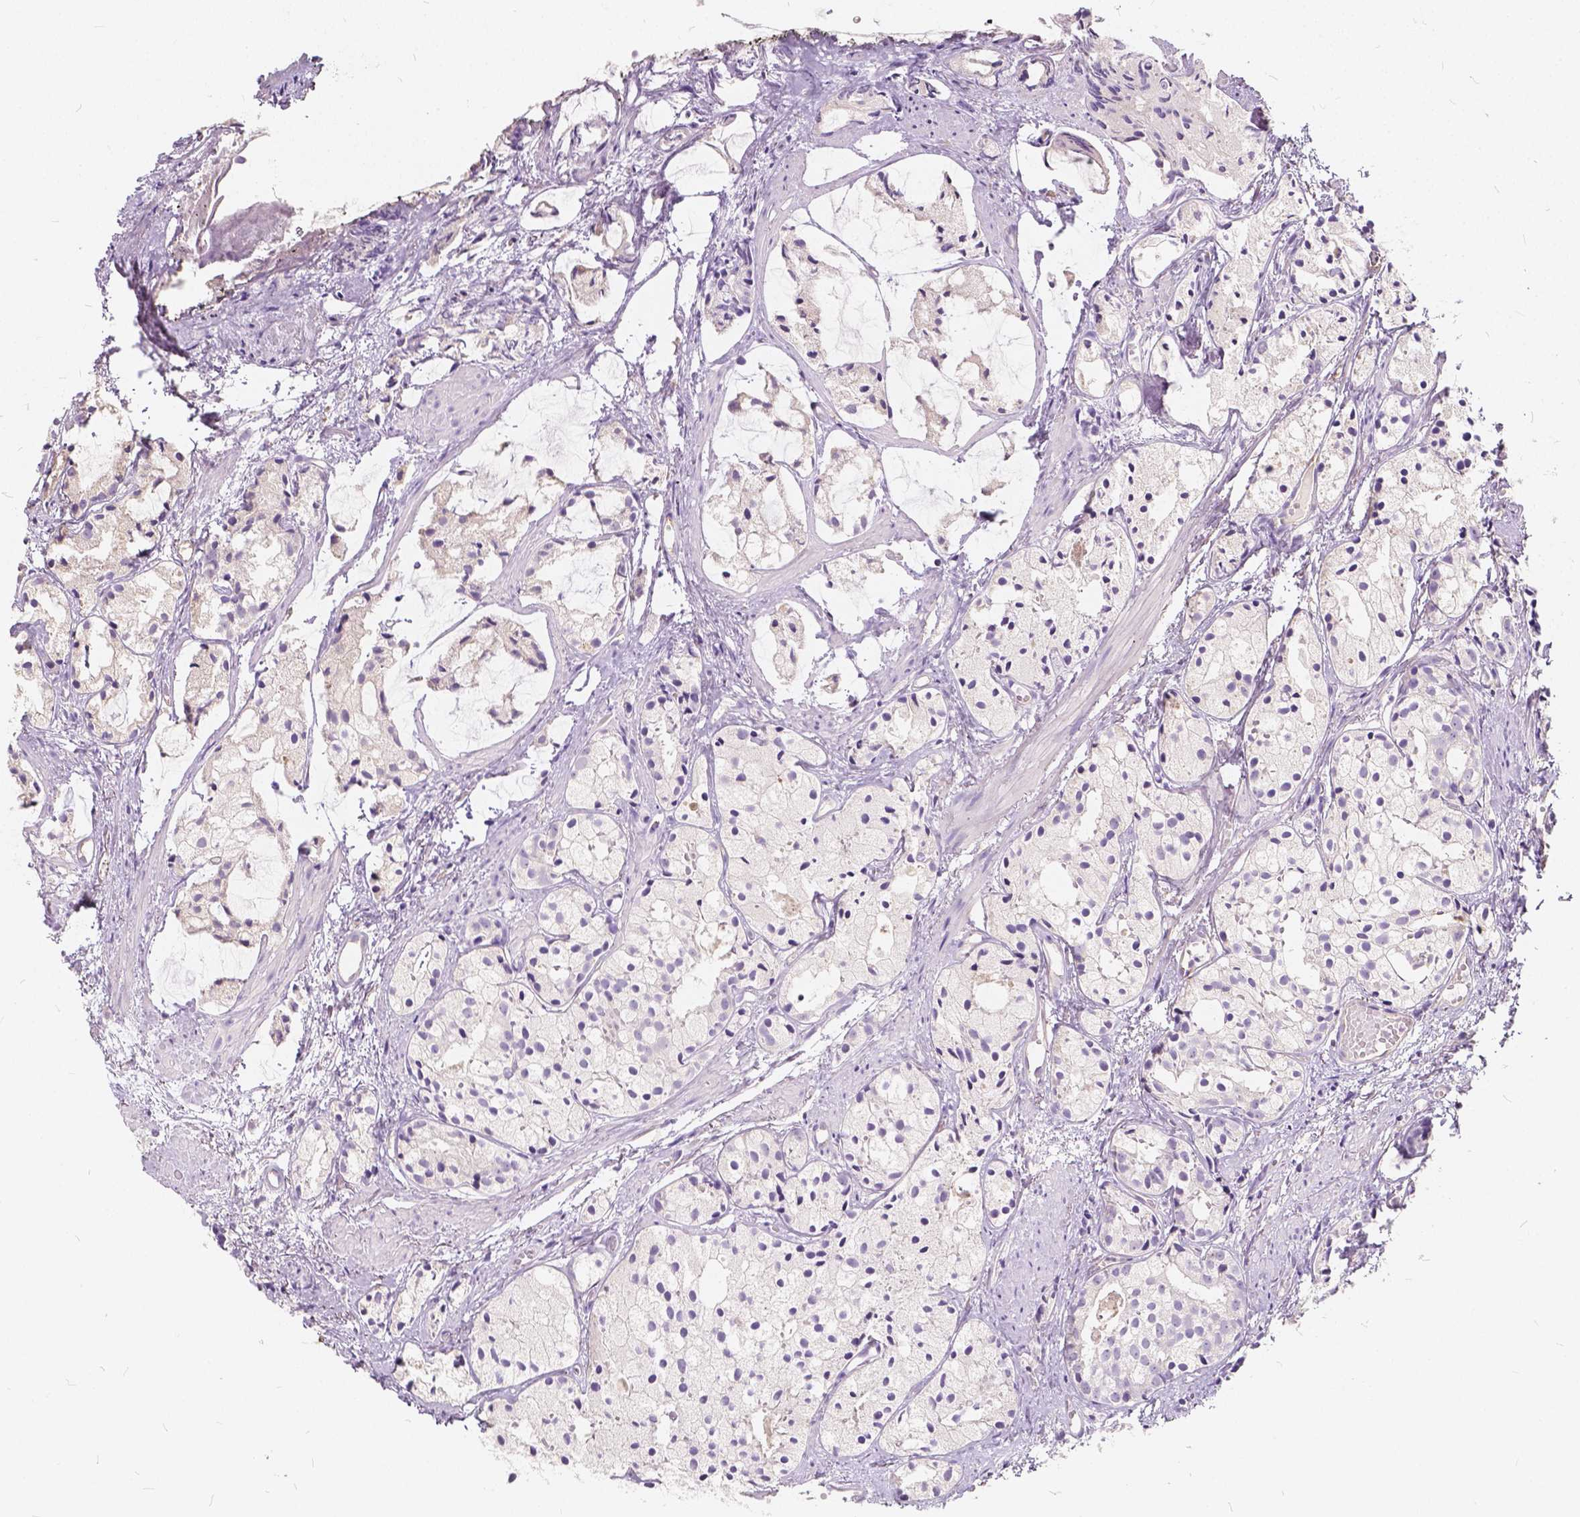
{"staining": {"intensity": "negative", "quantity": "none", "location": "none"}, "tissue": "prostate cancer", "cell_type": "Tumor cells", "image_type": "cancer", "snomed": [{"axis": "morphology", "description": "Adenocarcinoma, High grade"}, {"axis": "topography", "description": "Prostate"}], "caption": "The micrograph shows no significant expression in tumor cells of prostate adenocarcinoma (high-grade).", "gene": "KIAA0513", "patient": {"sex": "male", "age": 85}}